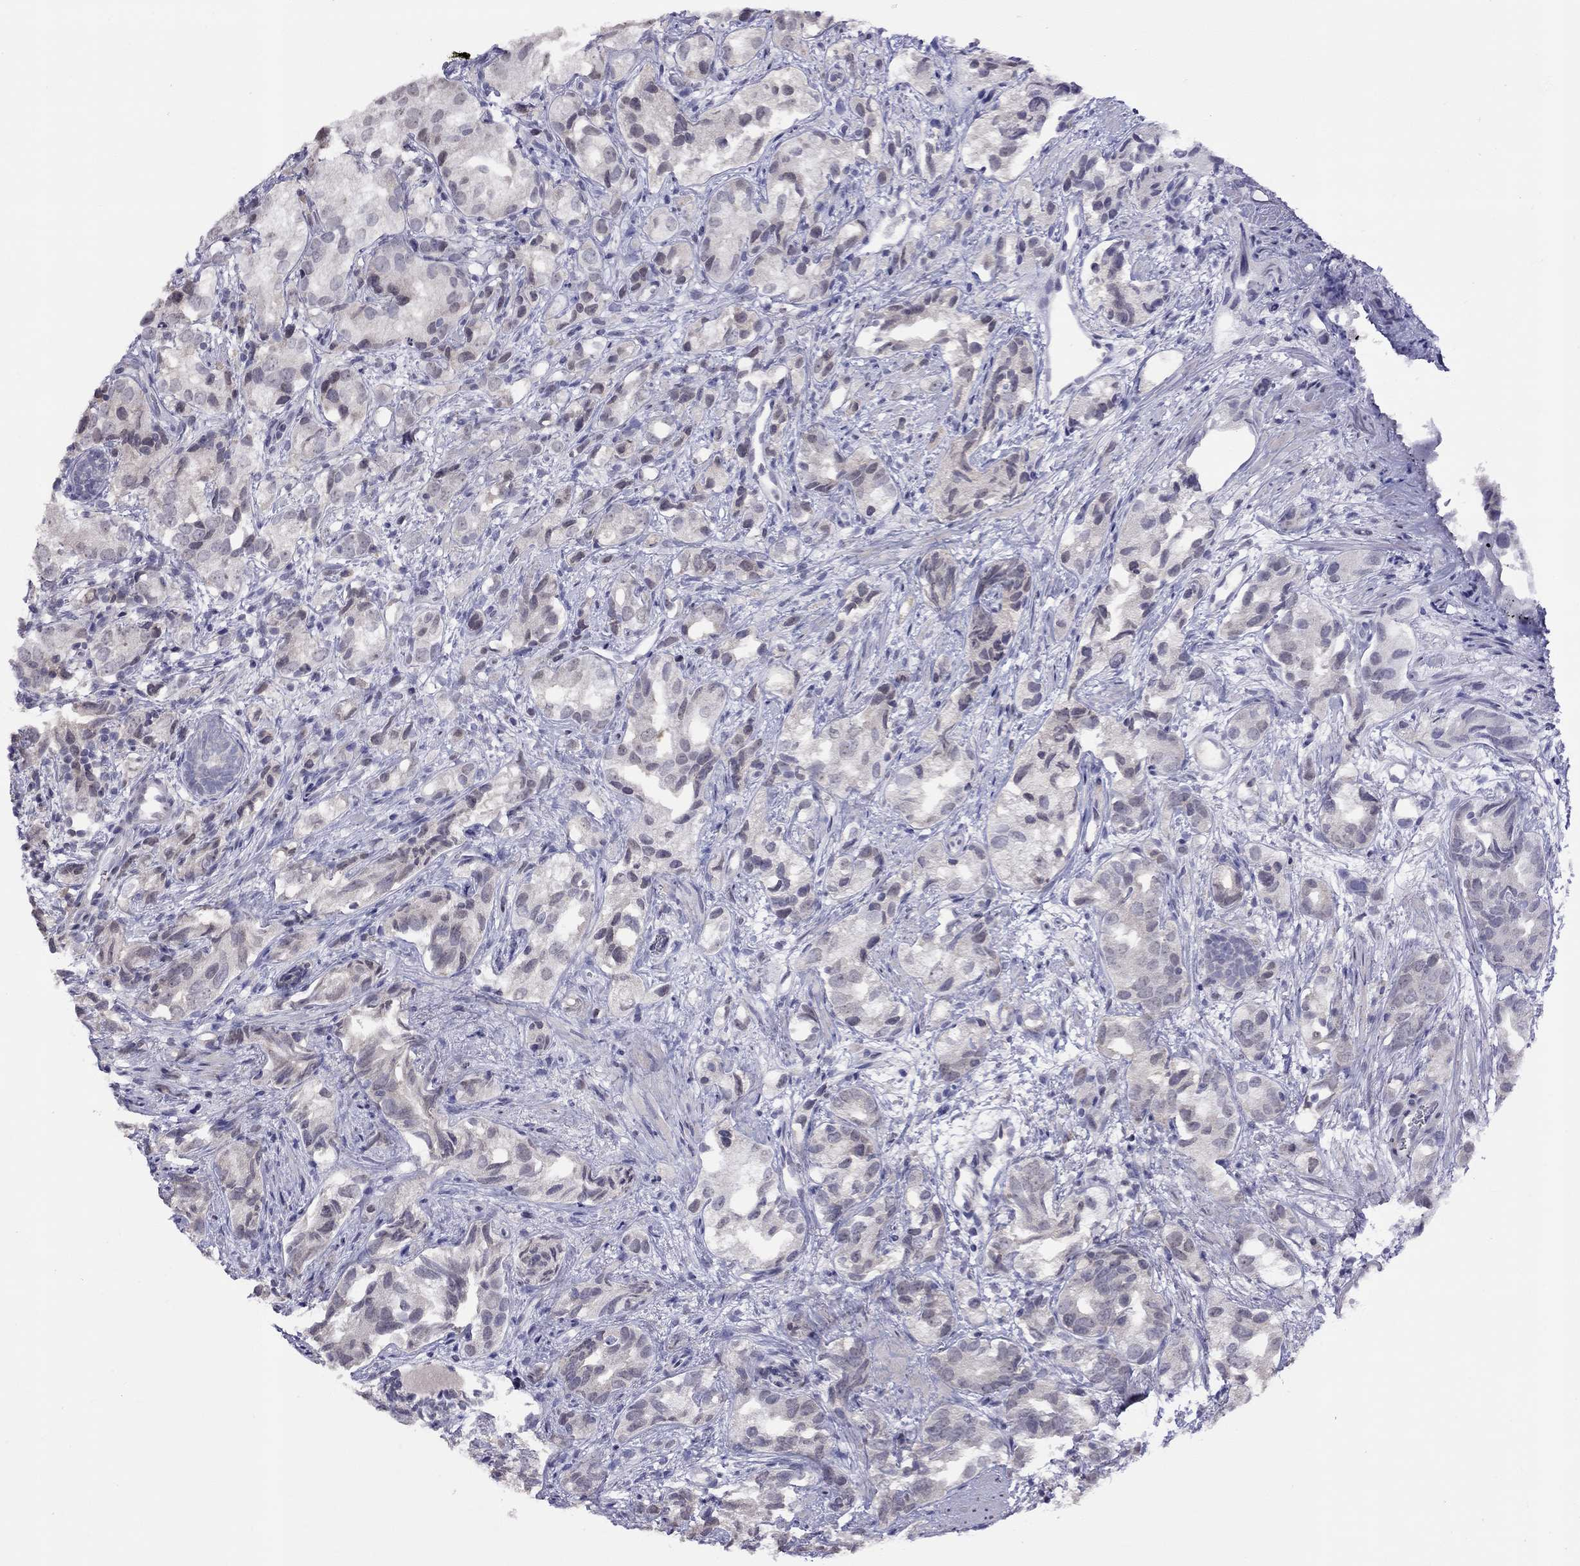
{"staining": {"intensity": "negative", "quantity": "none", "location": "none"}, "tissue": "prostate cancer", "cell_type": "Tumor cells", "image_type": "cancer", "snomed": [{"axis": "morphology", "description": "Adenocarcinoma, High grade"}, {"axis": "topography", "description": "Prostate"}], "caption": "DAB immunohistochemical staining of human adenocarcinoma (high-grade) (prostate) demonstrates no significant staining in tumor cells.", "gene": "HES5", "patient": {"sex": "male", "age": 82}}